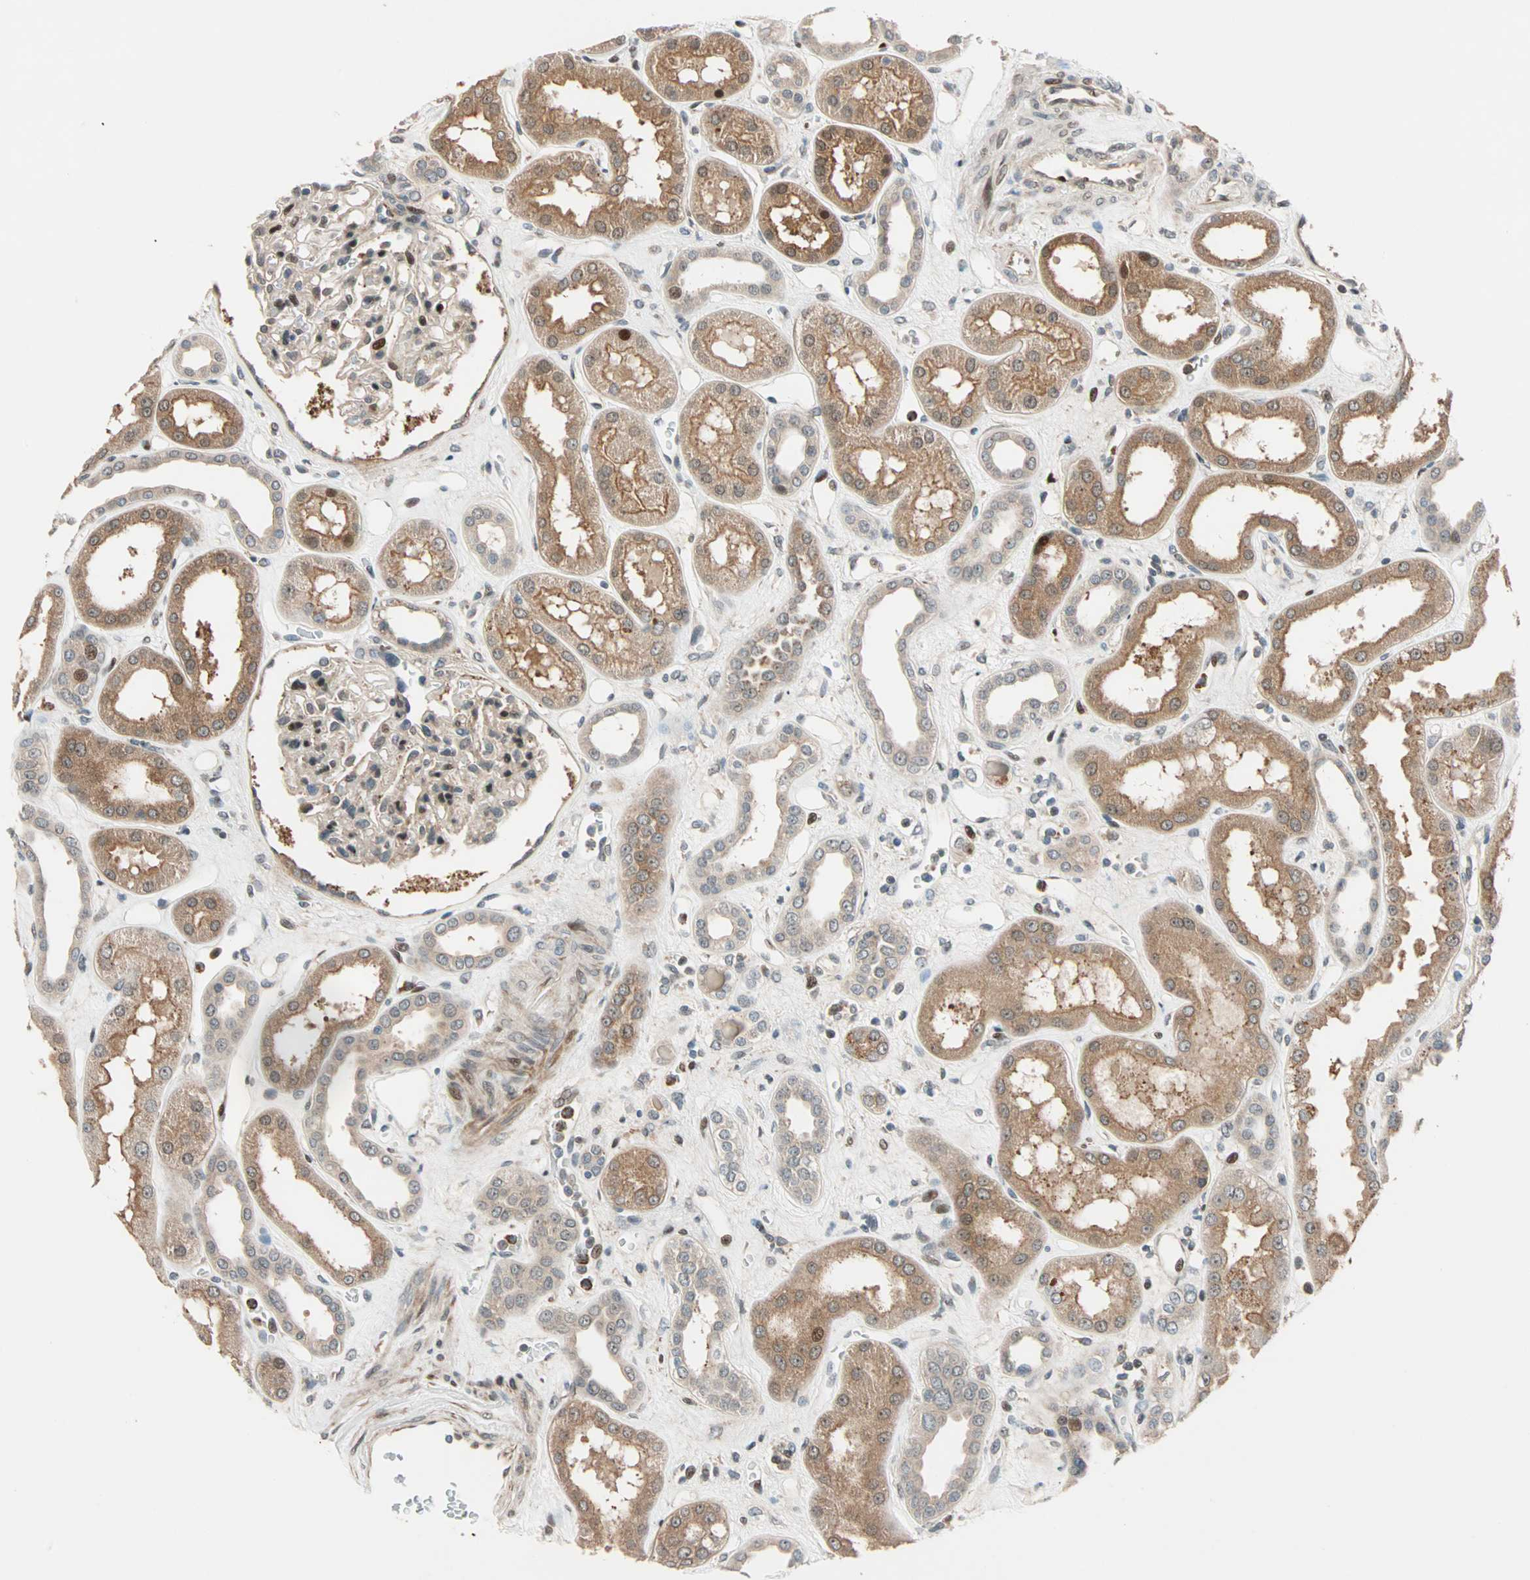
{"staining": {"intensity": "moderate", "quantity": "25%-75%", "location": "cytoplasmic/membranous,nuclear"}, "tissue": "kidney", "cell_type": "Cells in glomeruli", "image_type": "normal", "snomed": [{"axis": "morphology", "description": "Normal tissue, NOS"}, {"axis": "topography", "description": "Kidney"}], "caption": "Immunohistochemical staining of normal human kidney displays moderate cytoplasmic/membranous,nuclear protein staining in about 25%-75% of cells in glomeruli. (DAB (3,3'-diaminobenzidine) IHC with brightfield microscopy, high magnification).", "gene": "HECW1", "patient": {"sex": "male", "age": 59}}